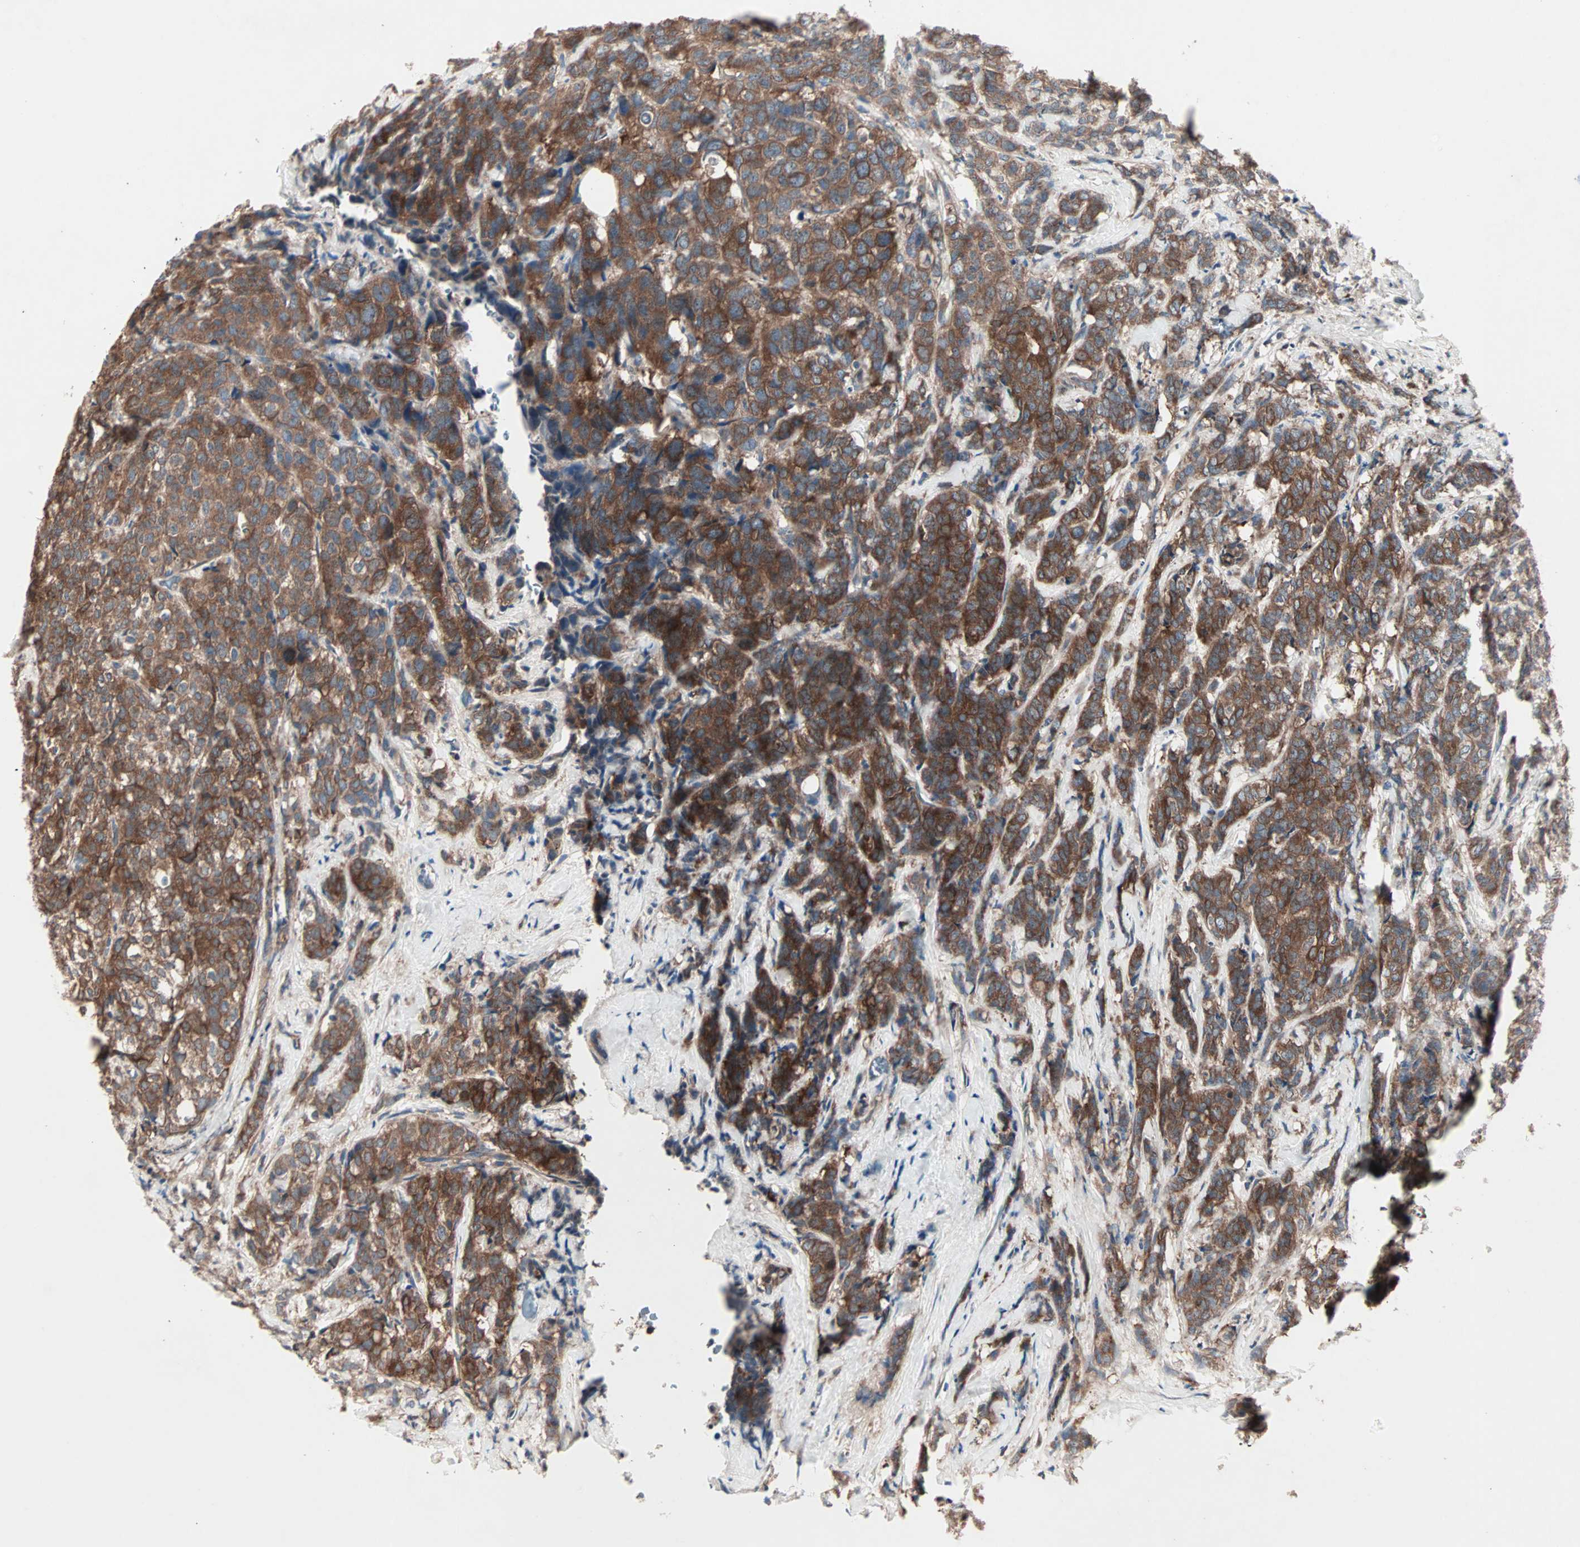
{"staining": {"intensity": "strong", "quantity": ">75%", "location": "cytoplasmic/membranous"}, "tissue": "breast cancer", "cell_type": "Tumor cells", "image_type": "cancer", "snomed": [{"axis": "morphology", "description": "Lobular carcinoma"}, {"axis": "topography", "description": "Breast"}], "caption": "A photomicrograph of human lobular carcinoma (breast) stained for a protein shows strong cytoplasmic/membranous brown staining in tumor cells. (IHC, brightfield microscopy, high magnification).", "gene": "CAD", "patient": {"sex": "female", "age": 60}}